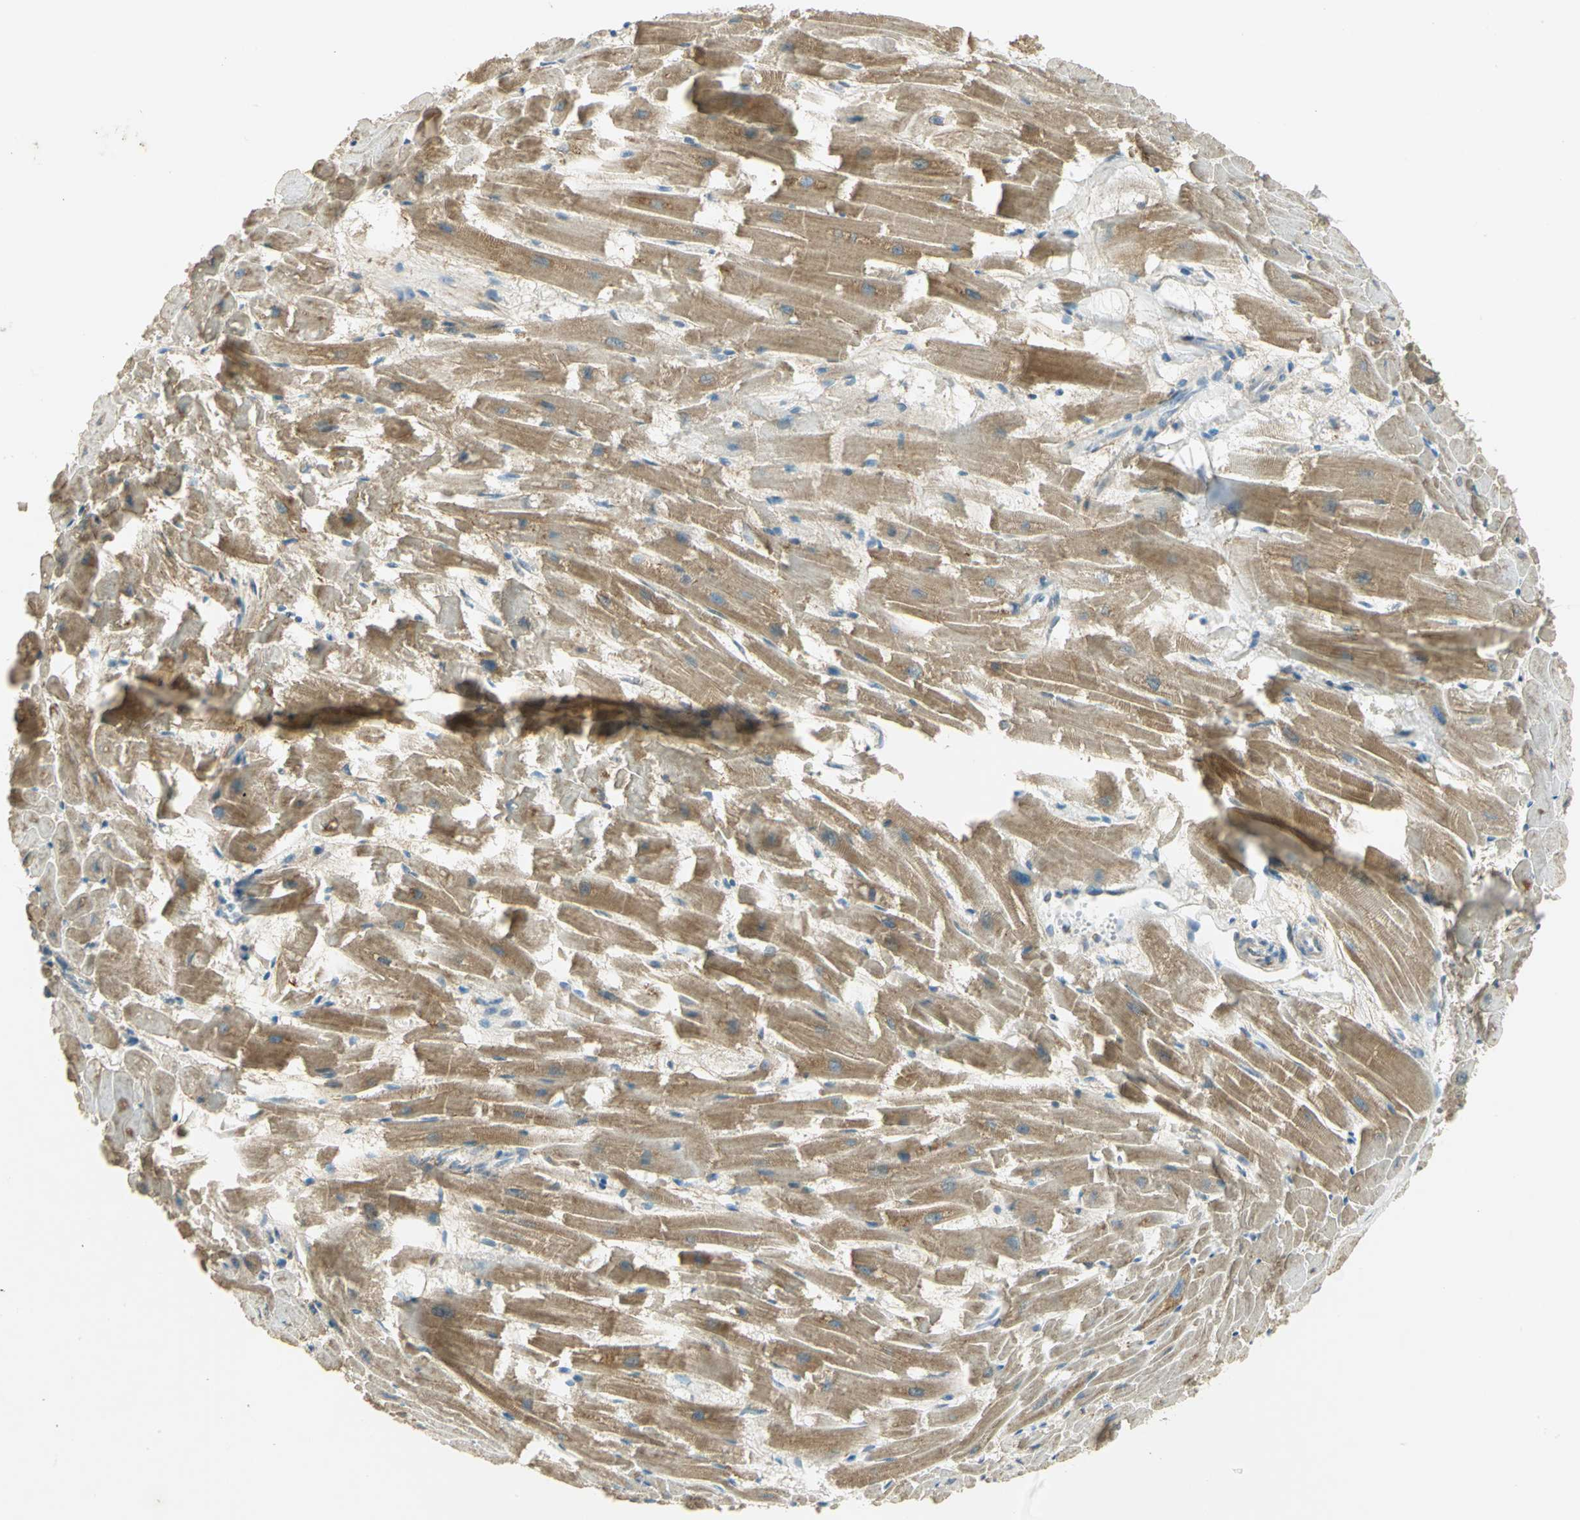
{"staining": {"intensity": "moderate", "quantity": "25%-75%", "location": "cytoplasmic/membranous"}, "tissue": "heart muscle", "cell_type": "Cardiomyocytes", "image_type": "normal", "snomed": [{"axis": "morphology", "description": "Normal tissue, NOS"}, {"axis": "topography", "description": "Heart"}], "caption": "A brown stain highlights moderate cytoplasmic/membranous expression of a protein in cardiomyocytes of unremarkable human heart muscle.", "gene": "BIRC2", "patient": {"sex": "female", "age": 19}}